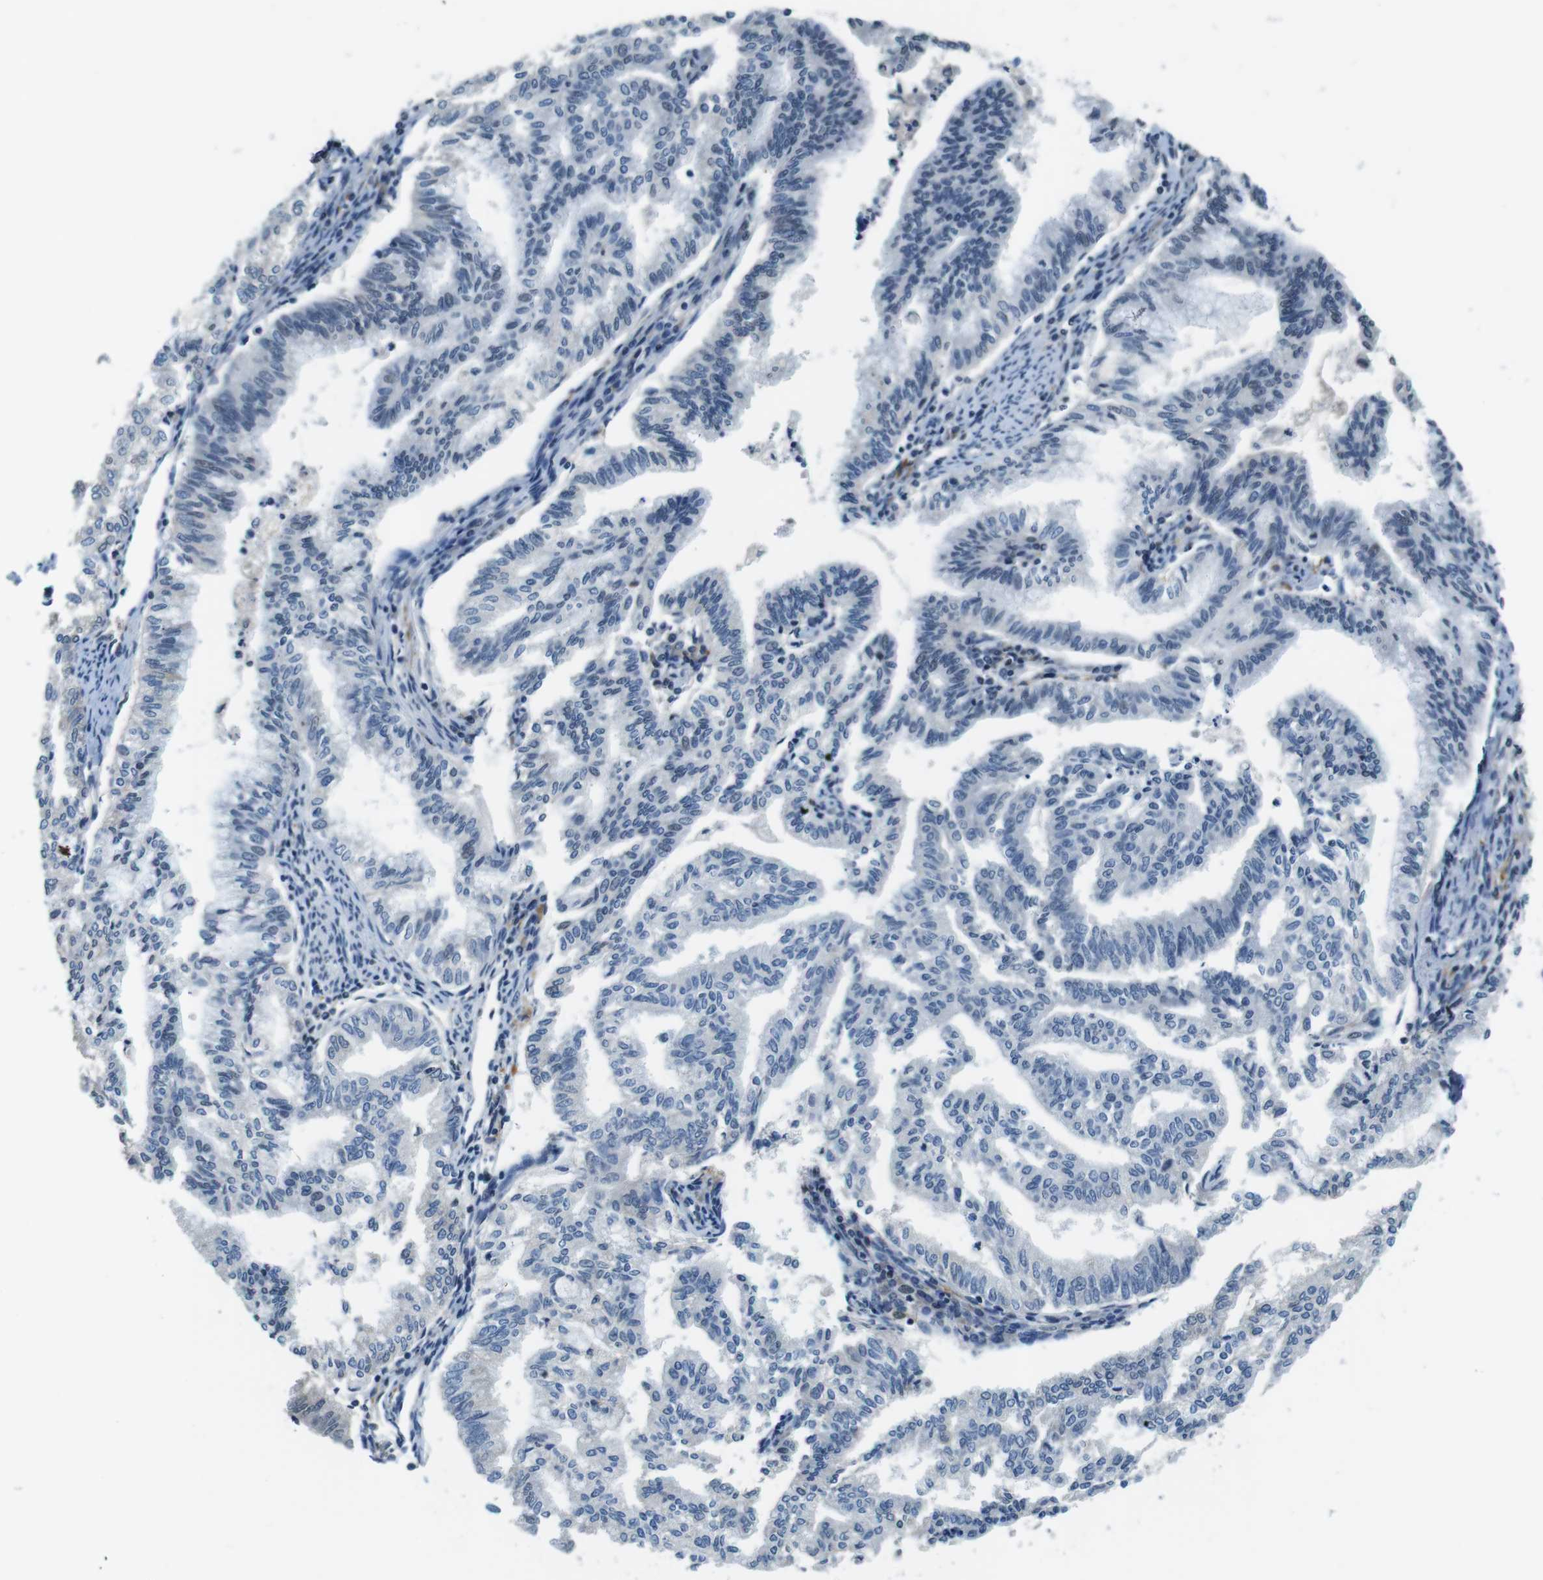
{"staining": {"intensity": "negative", "quantity": "none", "location": "none"}, "tissue": "endometrial cancer", "cell_type": "Tumor cells", "image_type": "cancer", "snomed": [{"axis": "morphology", "description": "Adenocarcinoma, NOS"}, {"axis": "topography", "description": "Endometrium"}], "caption": "Immunohistochemical staining of adenocarcinoma (endometrial) reveals no significant expression in tumor cells.", "gene": "CD163L1", "patient": {"sex": "female", "age": 79}}